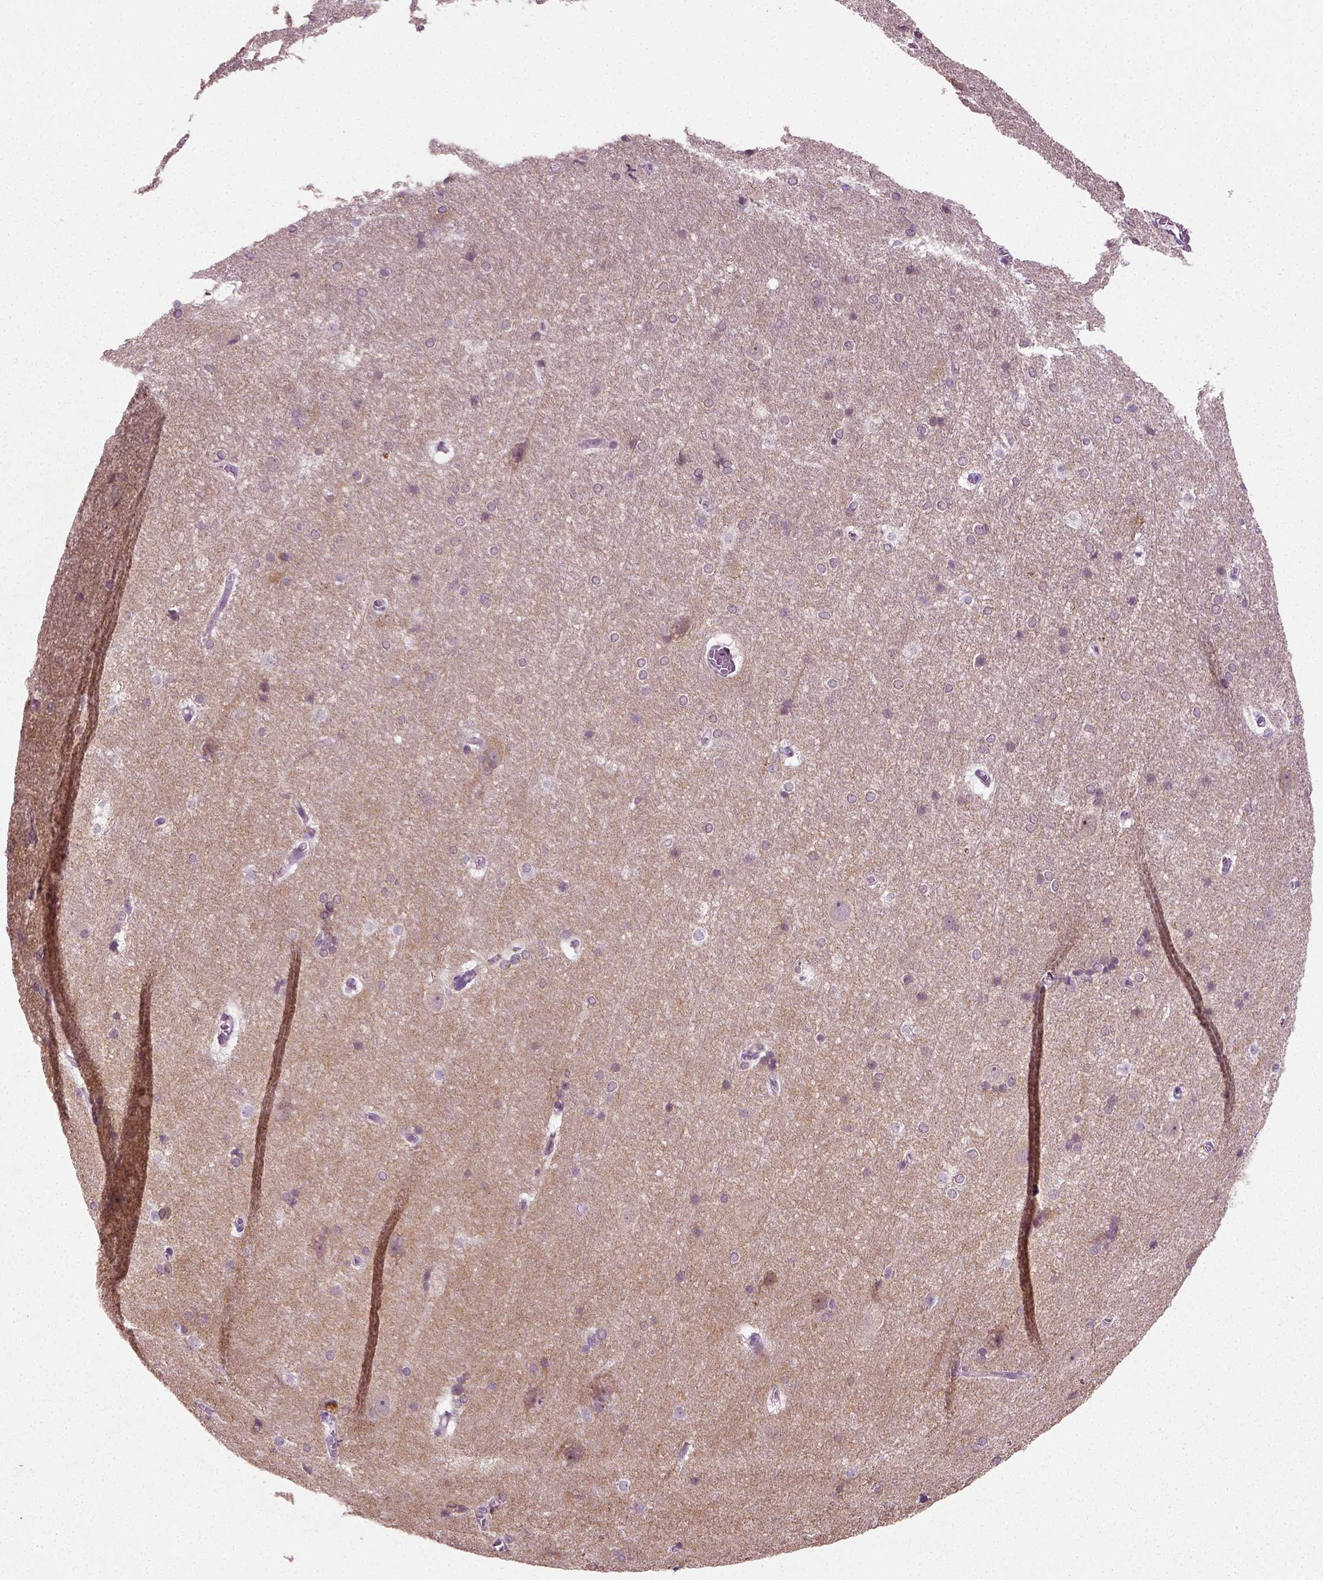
{"staining": {"intensity": "negative", "quantity": "none", "location": "none"}, "tissue": "hippocampus", "cell_type": "Glial cells", "image_type": "normal", "snomed": [{"axis": "morphology", "description": "Normal tissue, NOS"}, {"axis": "topography", "description": "Cerebral cortex"}, {"axis": "topography", "description": "Hippocampus"}], "caption": "Image shows no significant protein staining in glial cells of normal hippocampus. Nuclei are stained in blue.", "gene": "SYNGAP1", "patient": {"sex": "female", "age": 19}}